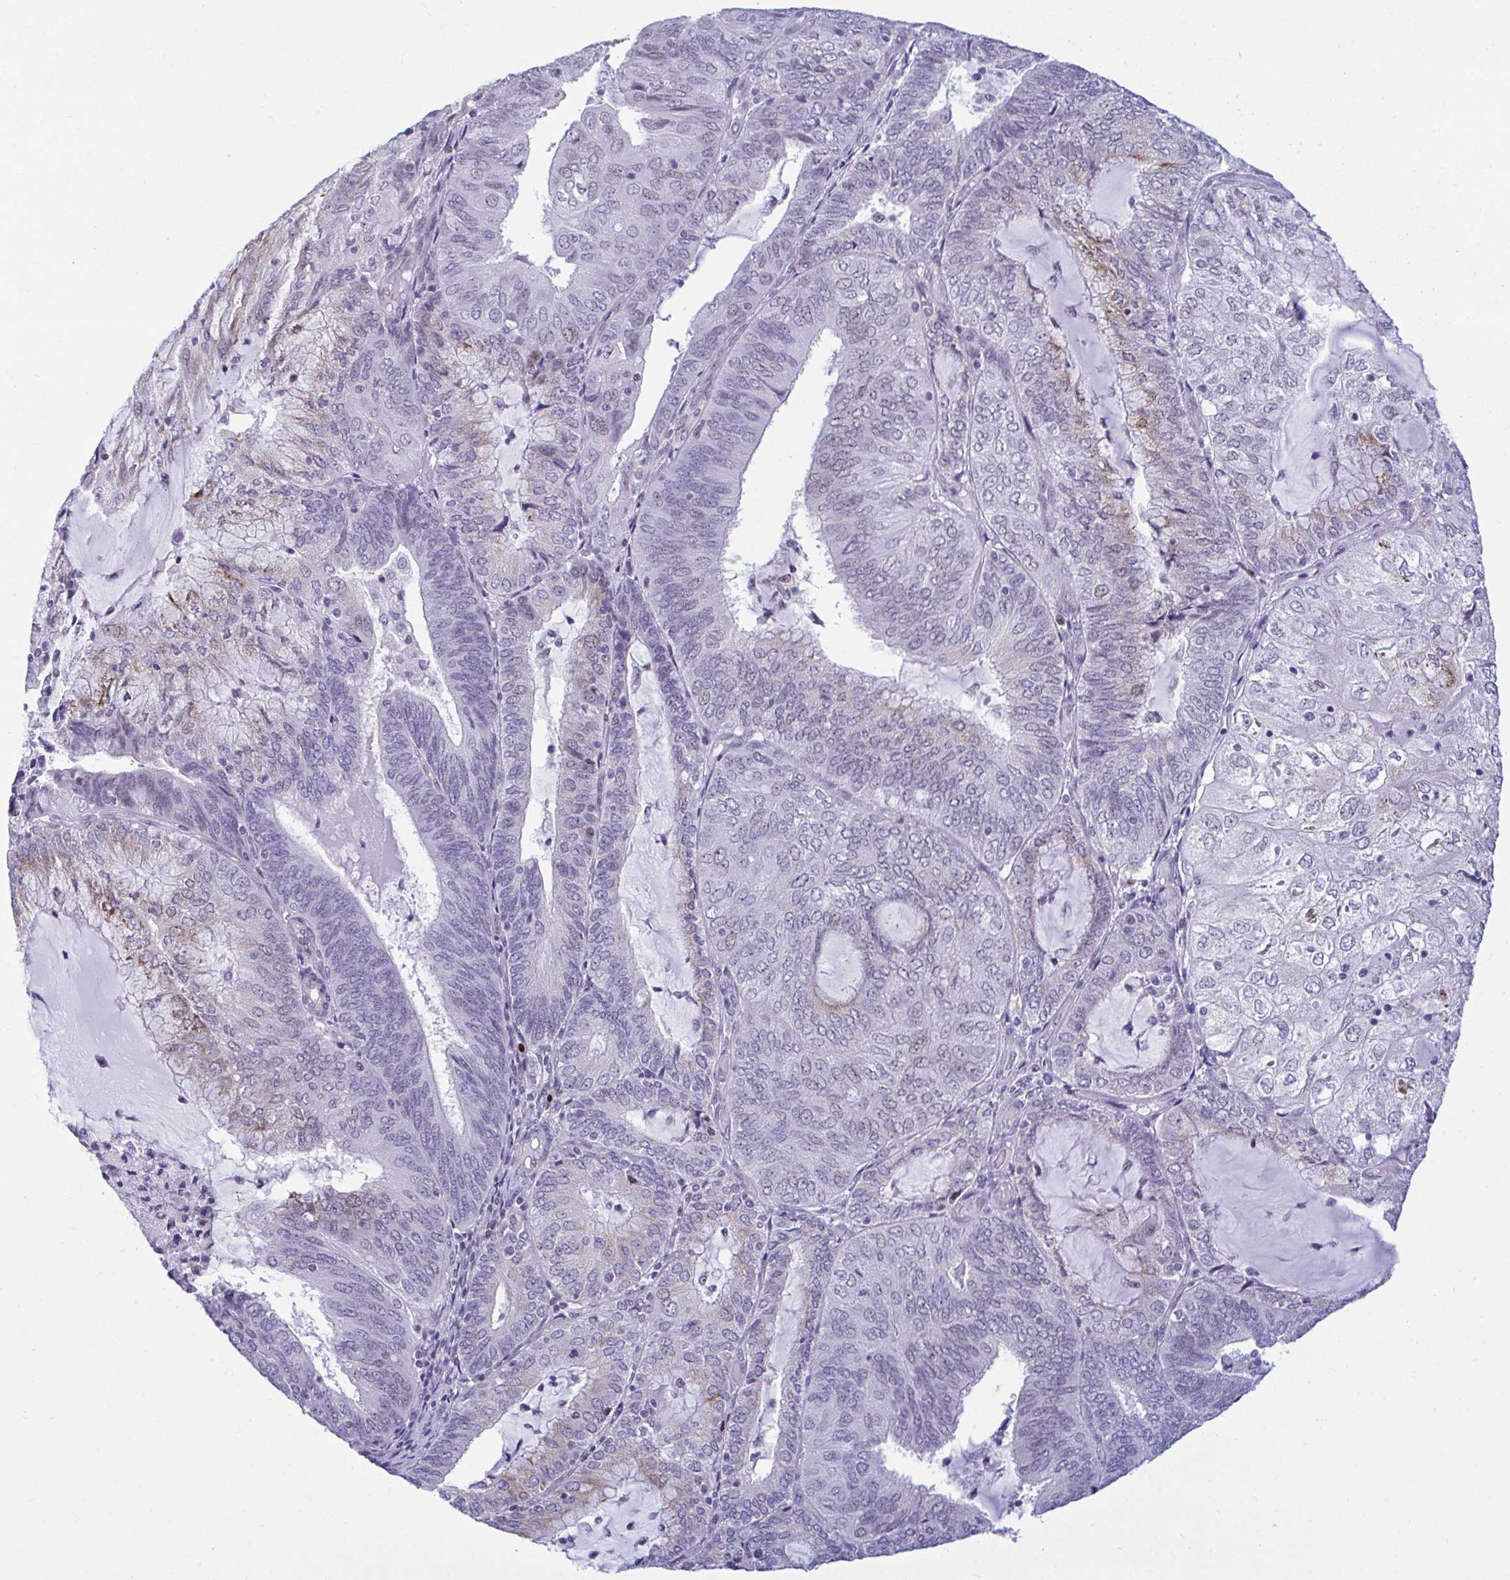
{"staining": {"intensity": "moderate", "quantity": "<25%", "location": "cytoplasmic/membranous"}, "tissue": "endometrial cancer", "cell_type": "Tumor cells", "image_type": "cancer", "snomed": [{"axis": "morphology", "description": "Adenocarcinoma, NOS"}, {"axis": "topography", "description": "Endometrium"}], "caption": "Protein staining shows moderate cytoplasmic/membranous staining in about <25% of tumor cells in endometrial adenocarcinoma.", "gene": "SLC25A51", "patient": {"sex": "female", "age": 81}}